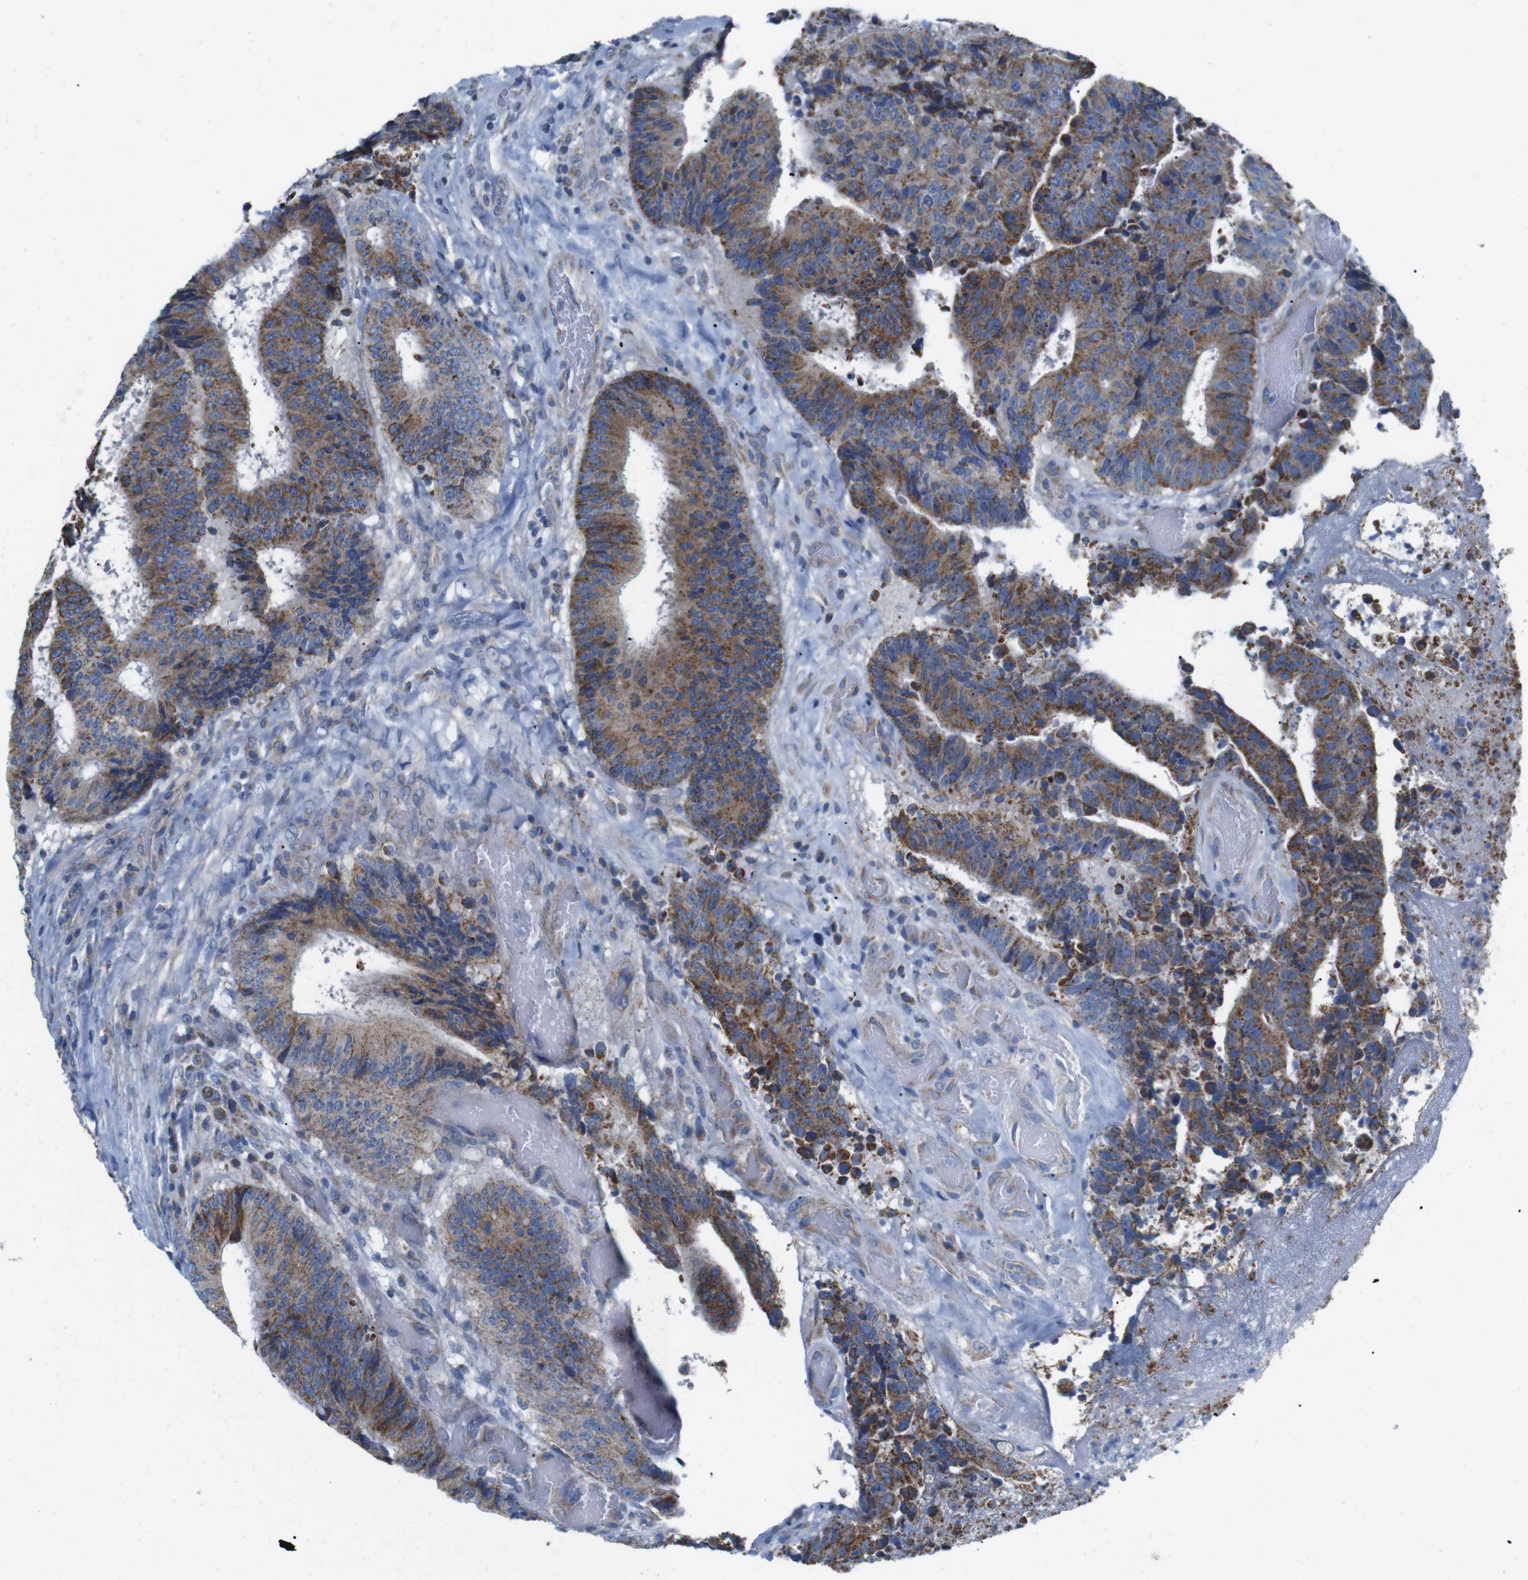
{"staining": {"intensity": "moderate", "quantity": ">75%", "location": "cytoplasmic/membranous"}, "tissue": "colorectal cancer", "cell_type": "Tumor cells", "image_type": "cancer", "snomed": [{"axis": "morphology", "description": "Adenocarcinoma, NOS"}, {"axis": "topography", "description": "Rectum"}], "caption": "A histopathology image of human colorectal cancer stained for a protein reveals moderate cytoplasmic/membranous brown staining in tumor cells. The staining was performed using DAB (3,3'-diaminobenzidine) to visualize the protein expression in brown, while the nuclei were stained in blue with hematoxylin (Magnification: 20x).", "gene": "F2RL1", "patient": {"sex": "male", "age": 72}}